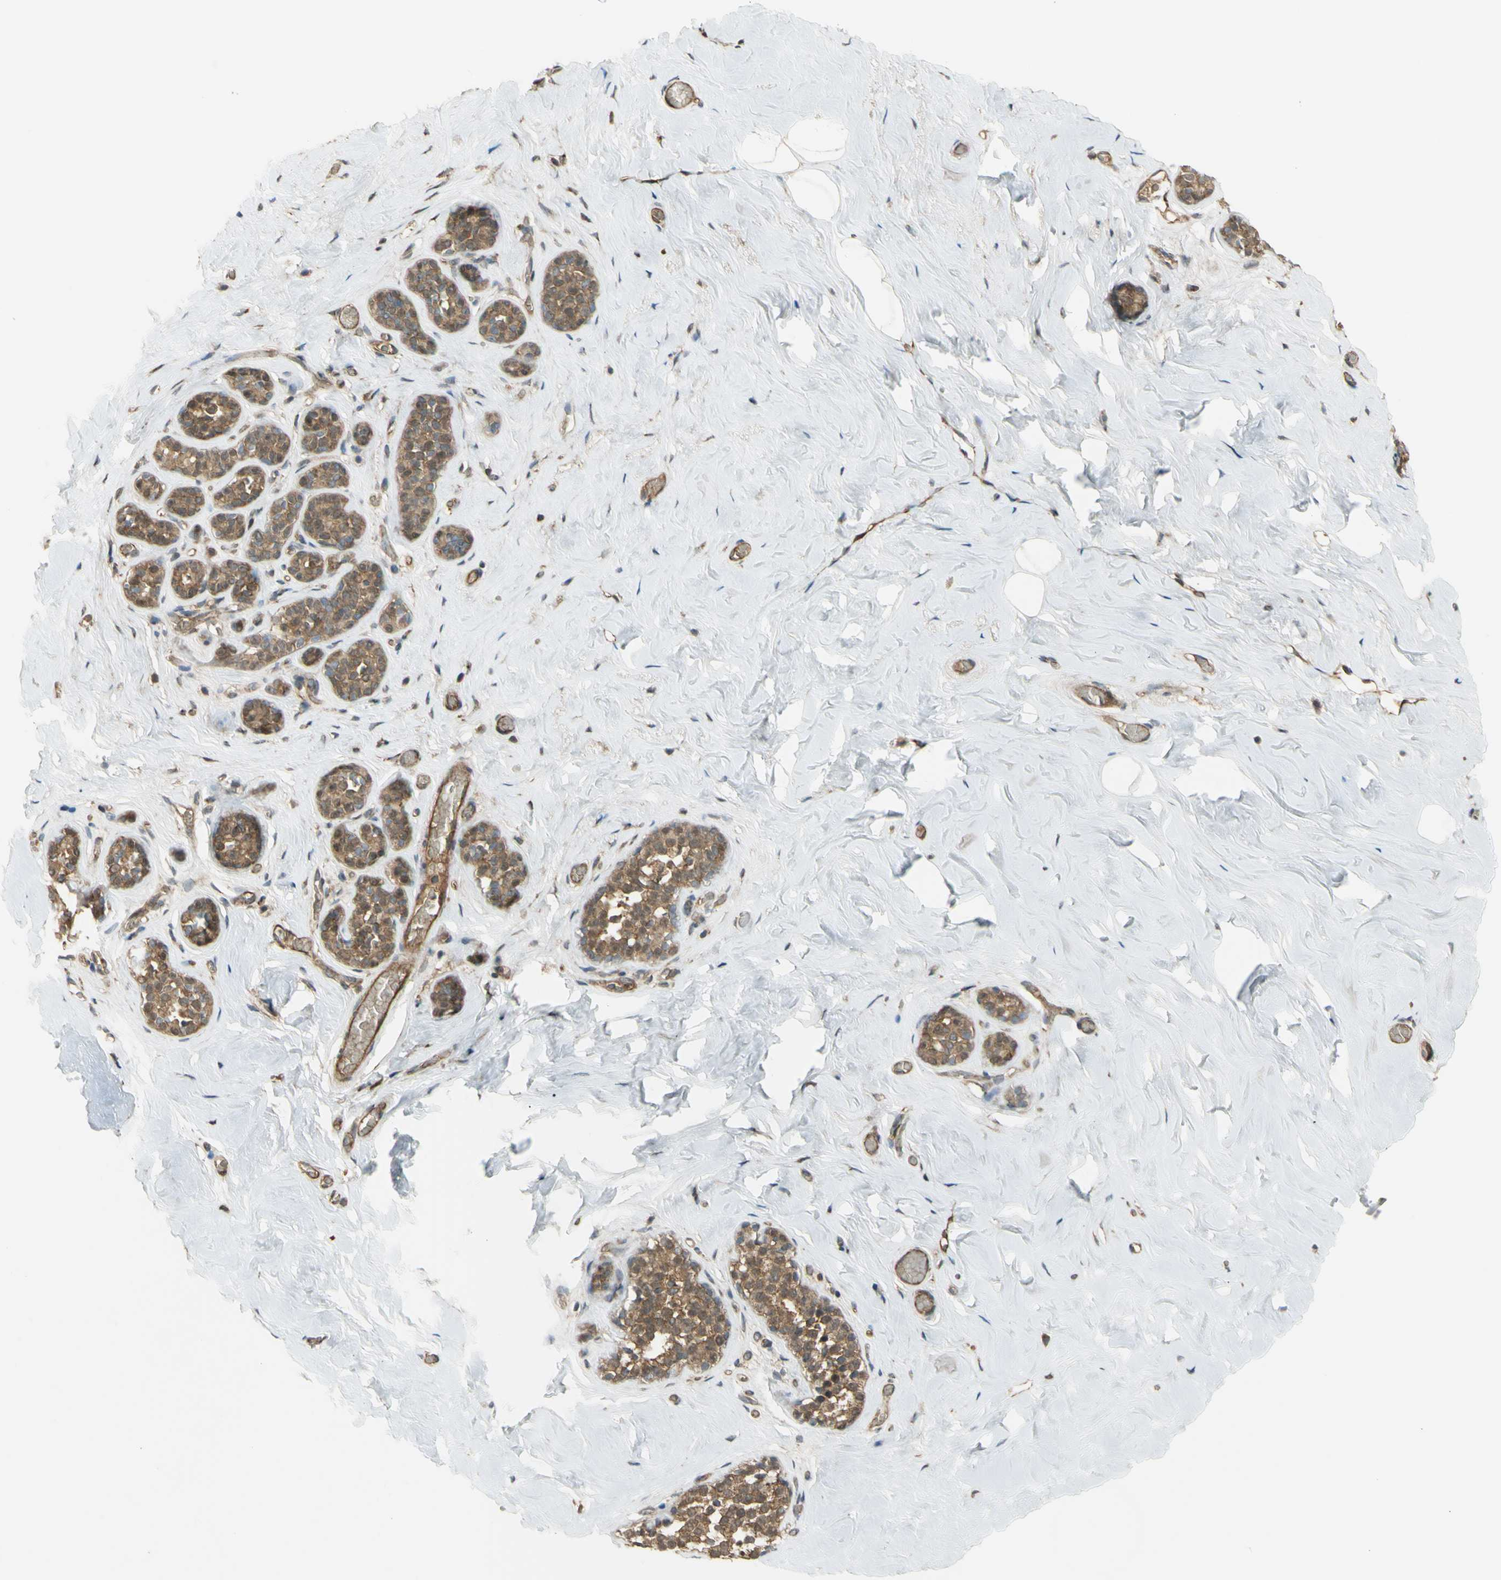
{"staining": {"intensity": "negative", "quantity": "none", "location": "none"}, "tissue": "breast", "cell_type": "Adipocytes", "image_type": "normal", "snomed": [{"axis": "morphology", "description": "Normal tissue, NOS"}, {"axis": "topography", "description": "Breast"}], "caption": "IHC of unremarkable breast reveals no staining in adipocytes.", "gene": "FLII", "patient": {"sex": "female", "age": 75}}